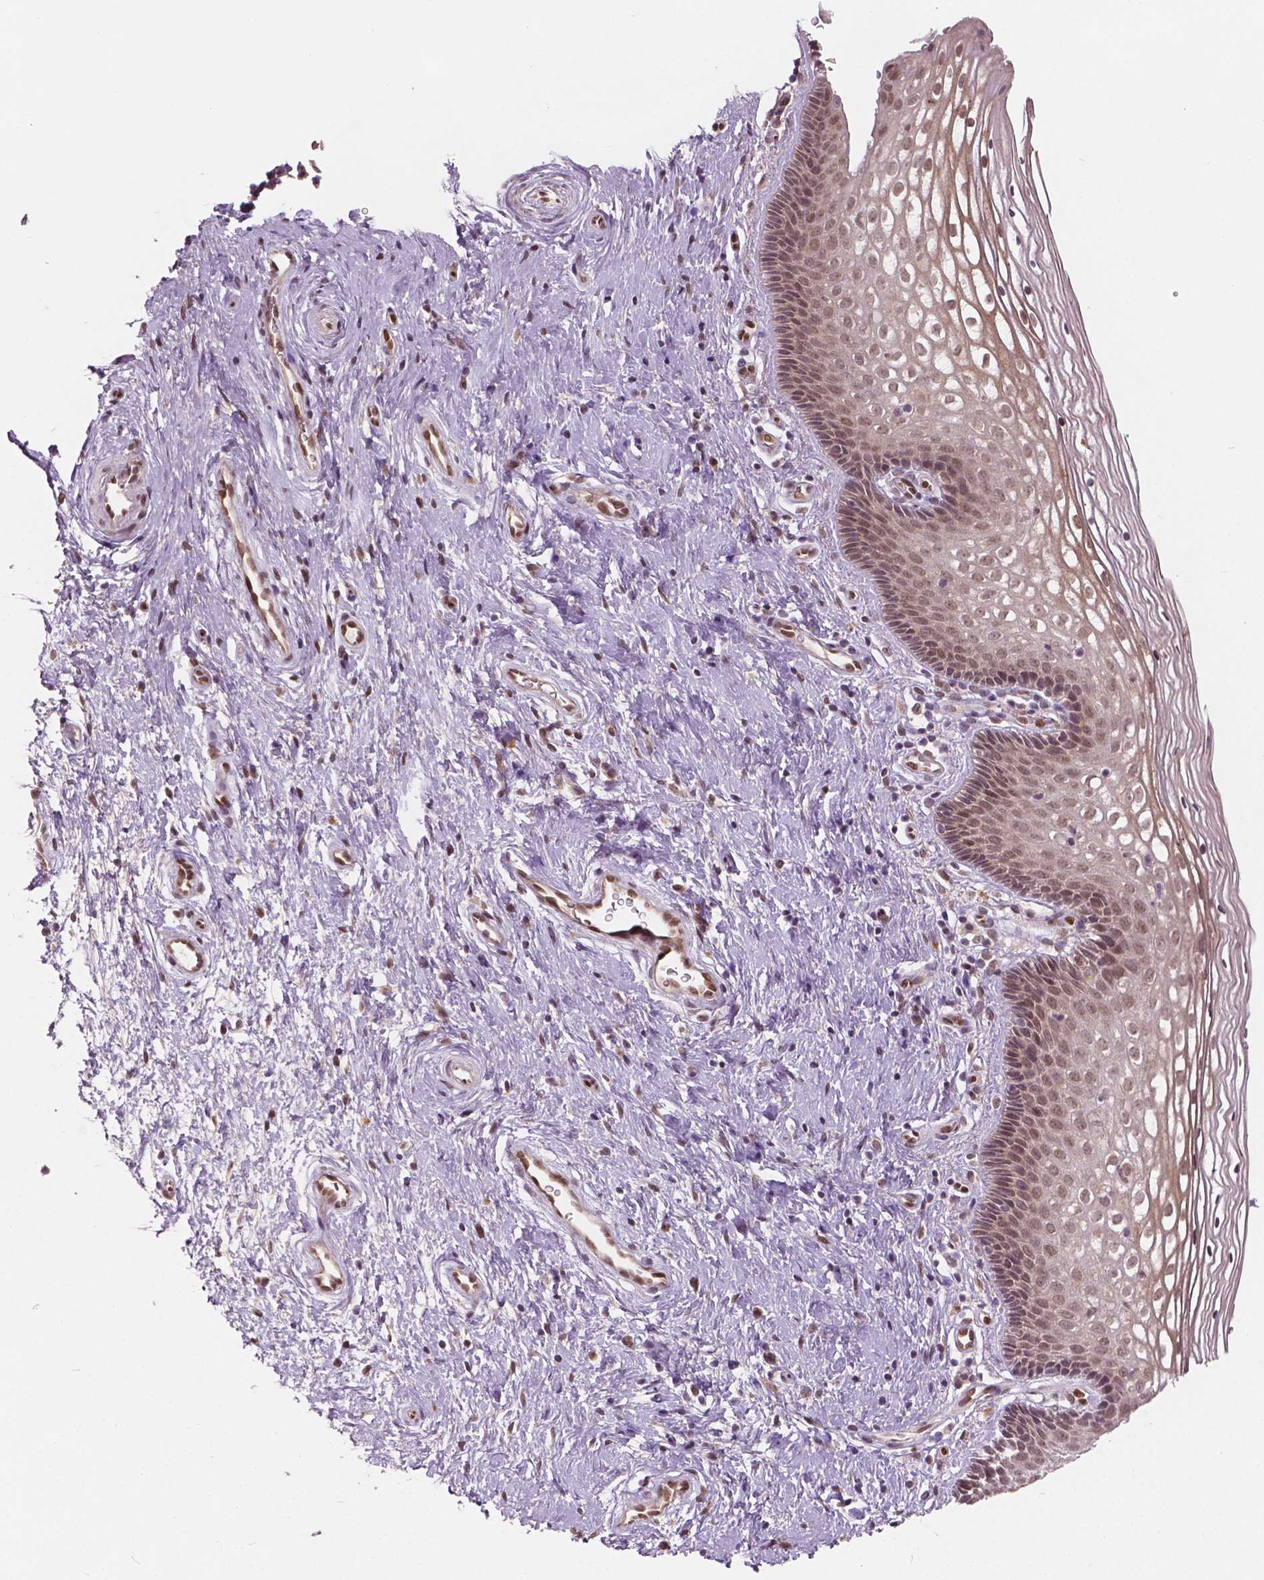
{"staining": {"intensity": "weak", "quantity": ">75%", "location": "nuclear"}, "tissue": "cervix", "cell_type": "Glandular cells", "image_type": "normal", "snomed": [{"axis": "morphology", "description": "Normal tissue, NOS"}, {"axis": "topography", "description": "Cervix"}], "caption": "This image reveals benign cervix stained with immunohistochemistry (IHC) to label a protein in brown. The nuclear of glandular cells show weak positivity for the protein. Nuclei are counter-stained blue.", "gene": "HMBOX1", "patient": {"sex": "female", "age": 34}}